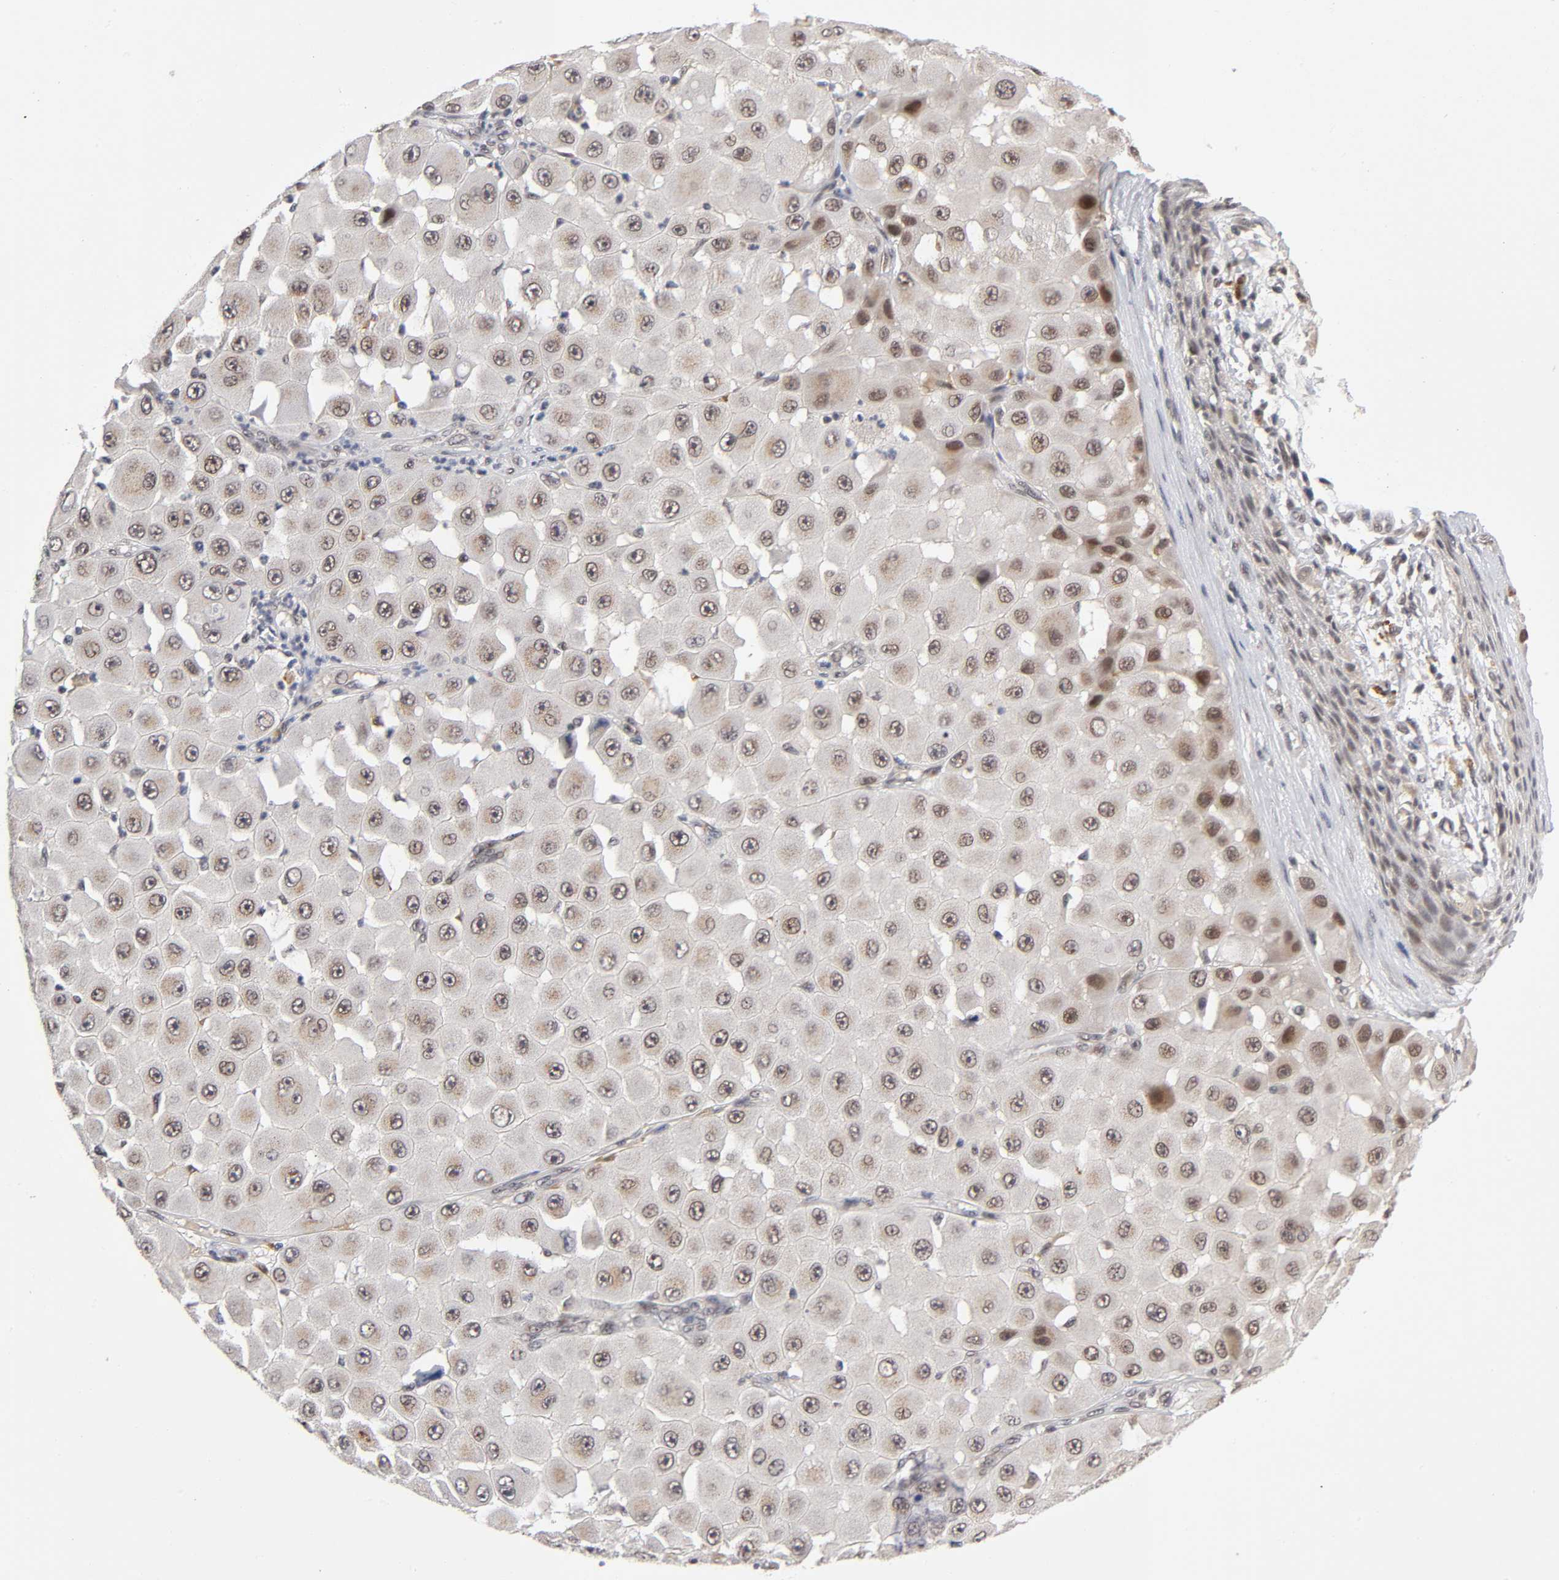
{"staining": {"intensity": "moderate", "quantity": ">75%", "location": "cytoplasmic/membranous,nuclear"}, "tissue": "melanoma", "cell_type": "Tumor cells", "image_type": "cancer", "snomed": [{"axis": "morphology", "description": "Malignant melanoma, NOS"}, {"axis": "topography", "description": "Skin"}], "caption": "Moderate cytoplasmic/membranous and nuclear protein expression is identified in about >75% of tumor cells in malignant melanoma.", "gene": "EP300", "patient": {"sex": "female", "age": 81}}